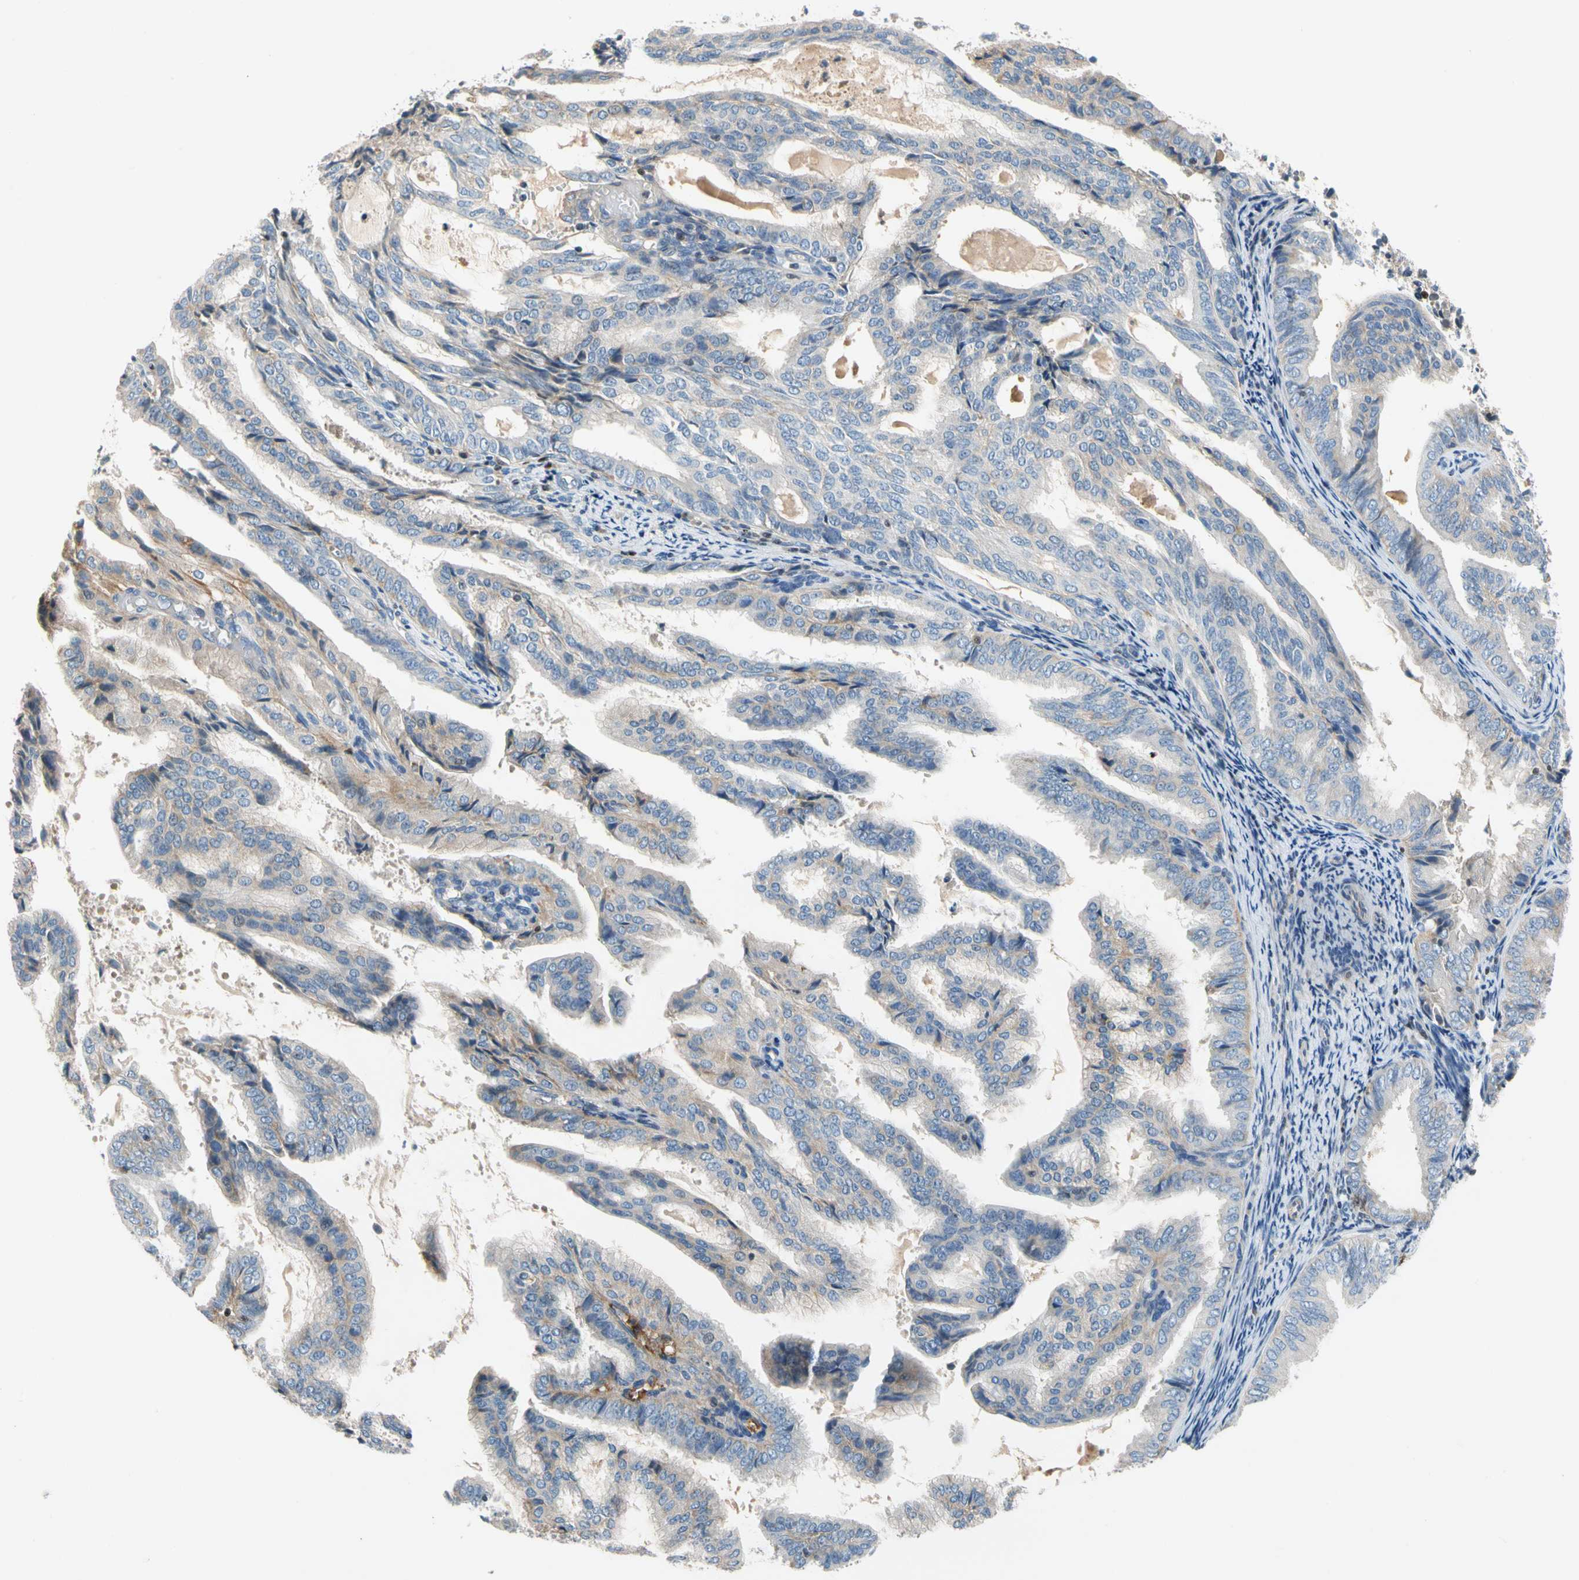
{"staining": {"intensity": "weak", "quantity": "<25%", "location": "cytoplasmic/membranous"}, "tissue": "endometrial cancer", "cell_type": "Tumor cells", "image_type": "cancer", "snomed": [{"axis": "morphology", "description": "Adenocarcinoma, NOS"}, {"axis": "topography", "description": "Endometrium"}], "caption": "This is a histopathology image of immunohistochemistry (IHC) staining of endometrial adenocarcinoma, which shows no positivity in tumor cells.", "gene": "SP140", "patient": {"sex": "female", "age": 58}}